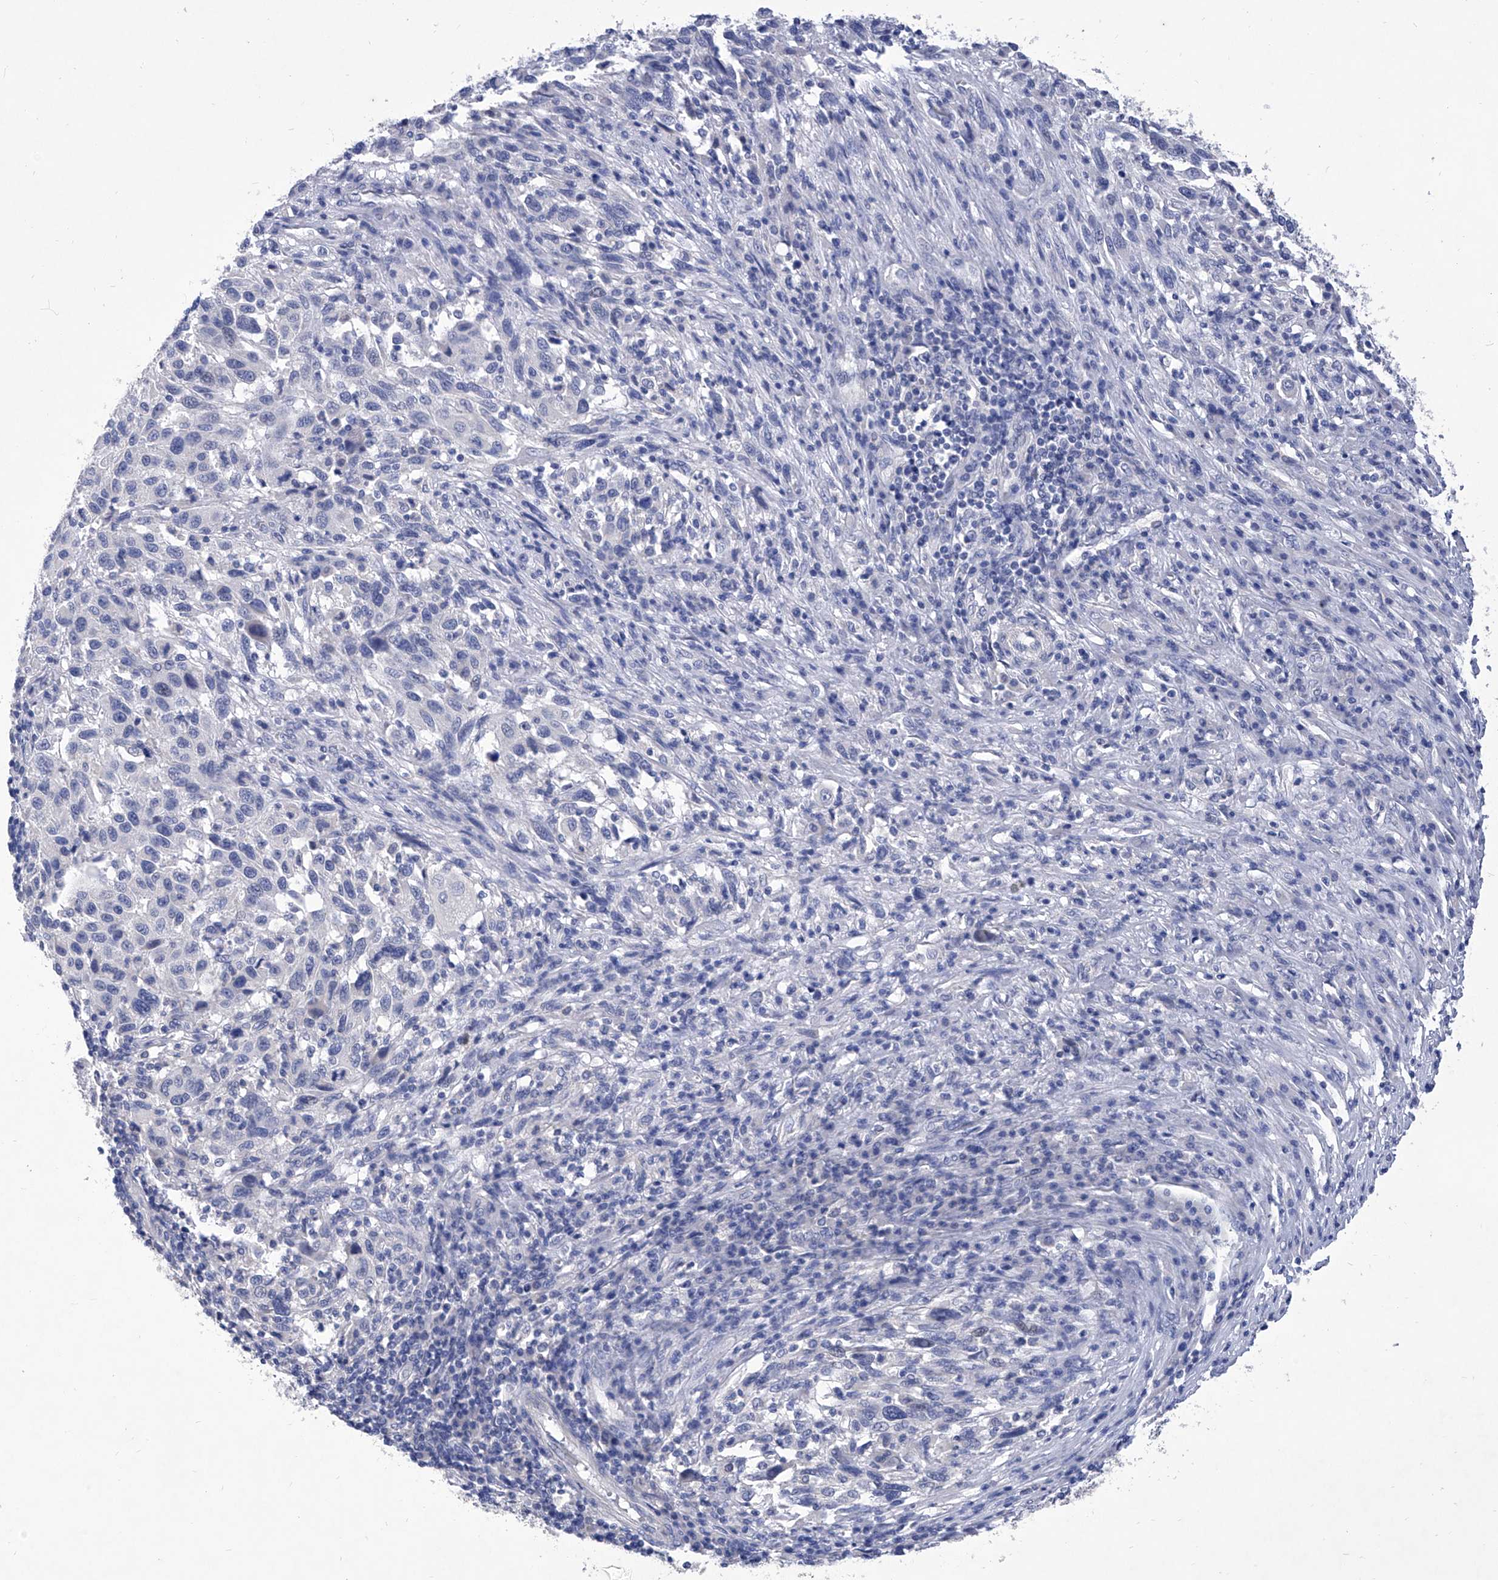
{"staining": {"intensity": "negative", "quantity": "none", "location": "none"}, "tissue": "melanoma", "cell_type": "Tumor cells", "image_type": "cancer", "snomed": [{"axis": "morphology", "description": "Malignant melanoma, Metastatic site"}, {"axis": "topography", "description": "Lymph node"}], "caption": "A photomicrograph of malignant melanoma (metastatic site) stained for a protein shows no brown staining in tumor cells.", "gene": "IFNL2", "patient": {"sex": "male", "age": 61}}